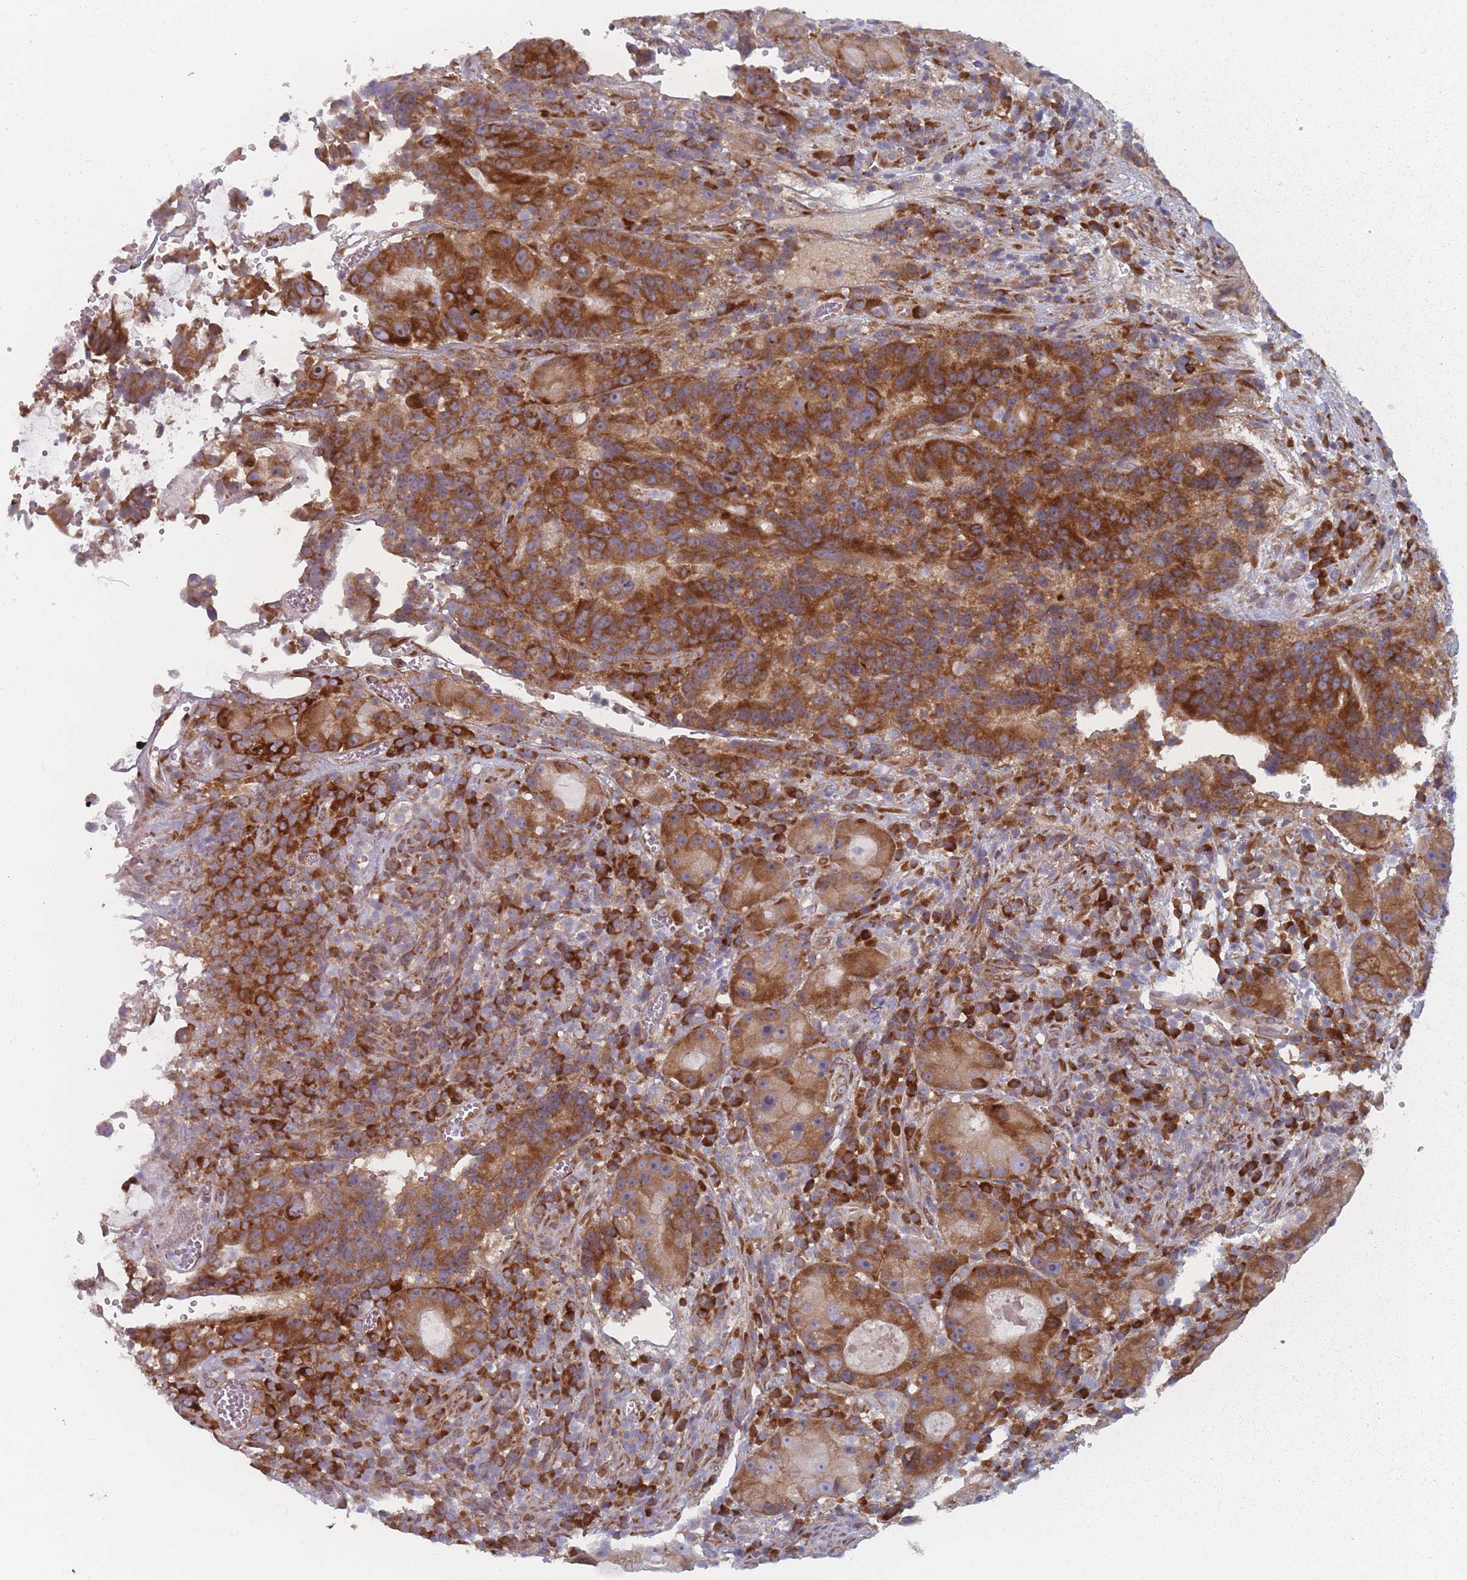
{"staining": {"intensity": "strong", "quantity": ">75%", "location": "cytoplasmic/membranous"}, "tissue": "colorectal cancer", "cell_type": "Tumor cells", "image_type": "cancer", "snomed": [{"axis": "morphology", "description": "Adenocarcinoma, NOS"}, {"axis": "topography", "description": "Rectum"}], "caption": "A high-resolution micrograph shows IHC staining of colorectal cancer (adenocarcinoma), which exhibits strong cytoplasmic/membranous positivity in about >75% of tumor cells. The staining was performed using DAB to visualize the protein expression in brown, while the nuclei were stained in blue with hematoxylin (Magnification: 20x).", "gene": "CACNG5", "patient": {"sex": "male", "age": 69}}